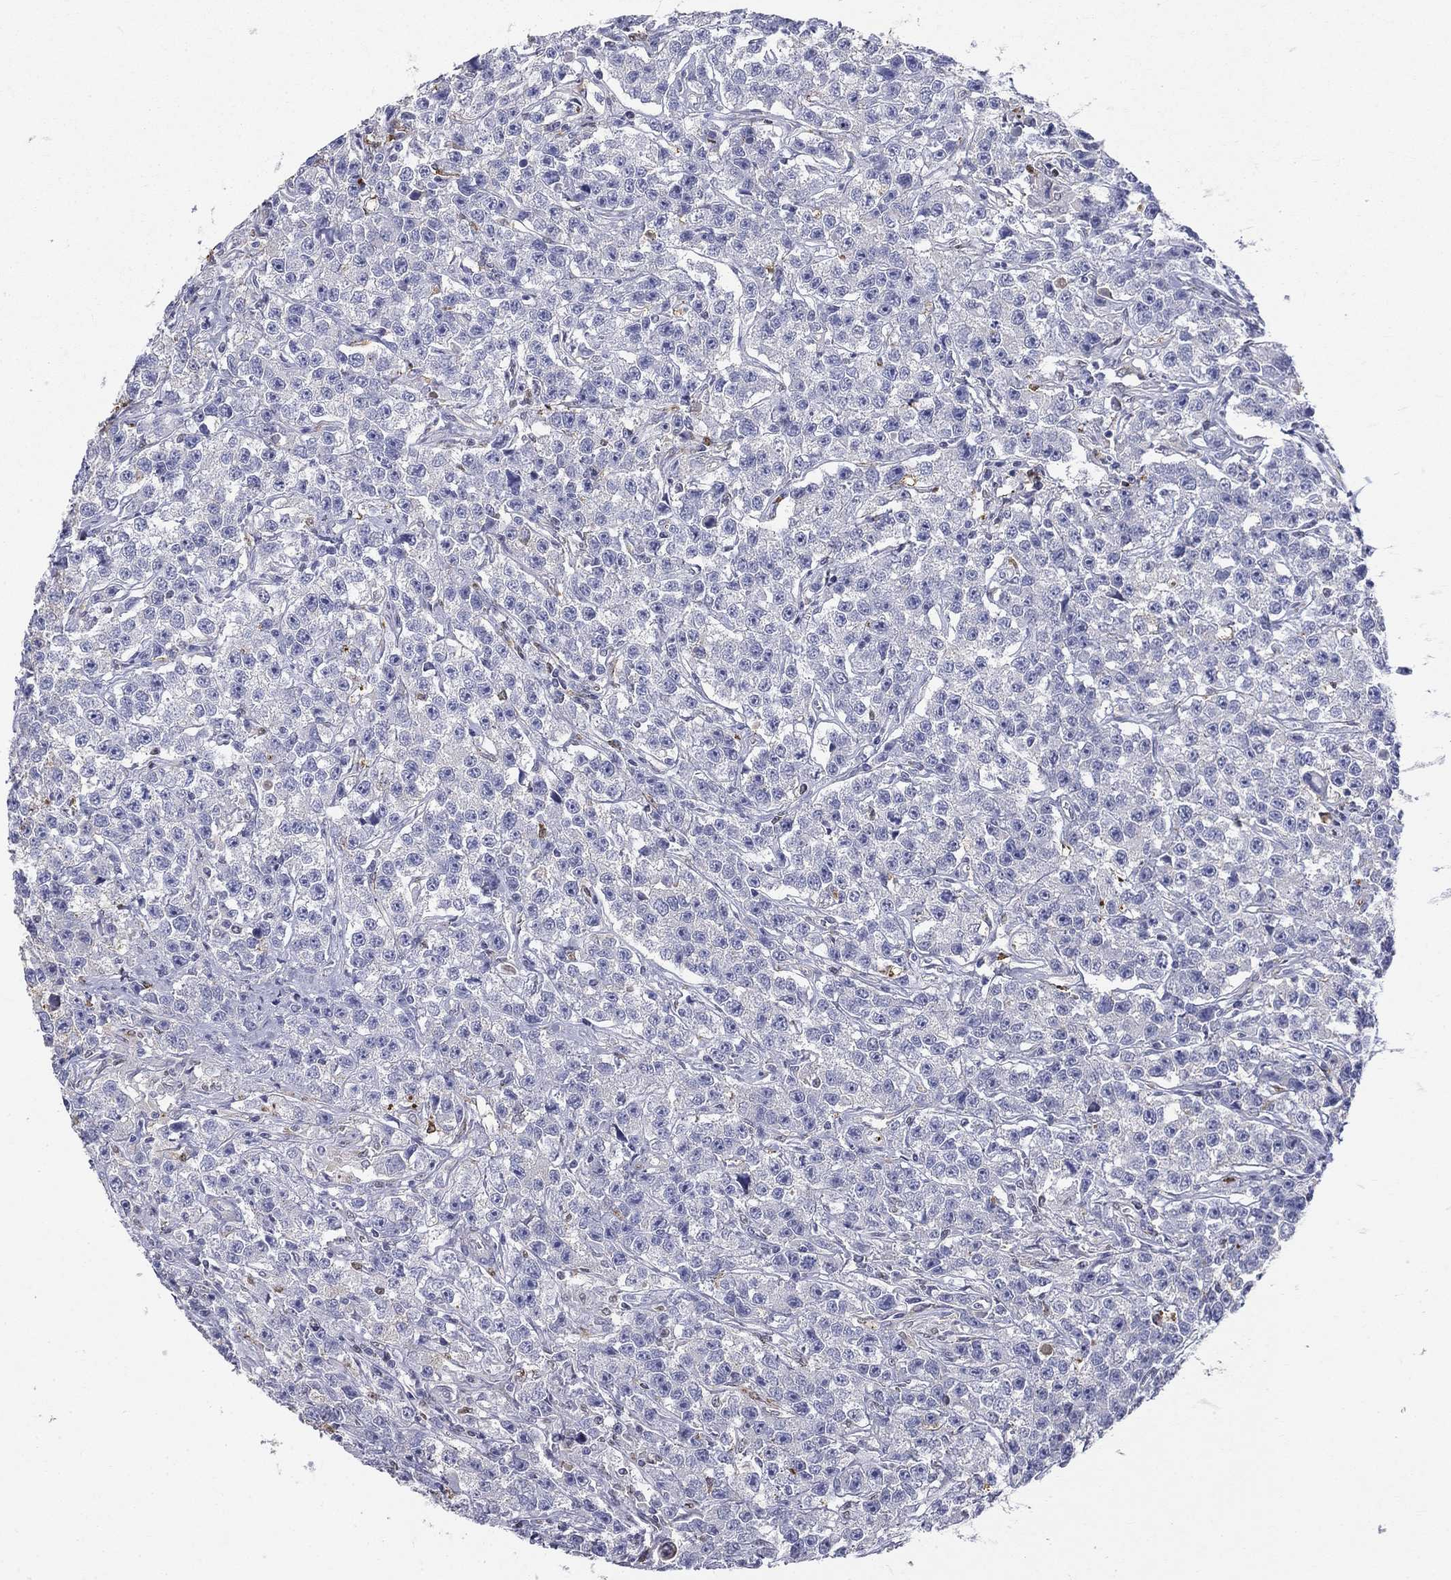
{"staining": {"intensity": "negative", "quantity": "none", "location": "none"}, "tissue": "testis cancer", "cell_type": "Tumor cells", "image_type": "cancer", "snomed": [{"axis": "morphology", "description": "Seminoma, NOS"}, {"axis": "topography", "description": "Testis"}], "caption": "Testis seminoma was stained to show a protein in brown. There is no significant staining in tumor cells.", "gene": "IGSF8", "patient": {"sex": "male", "age": 59}}